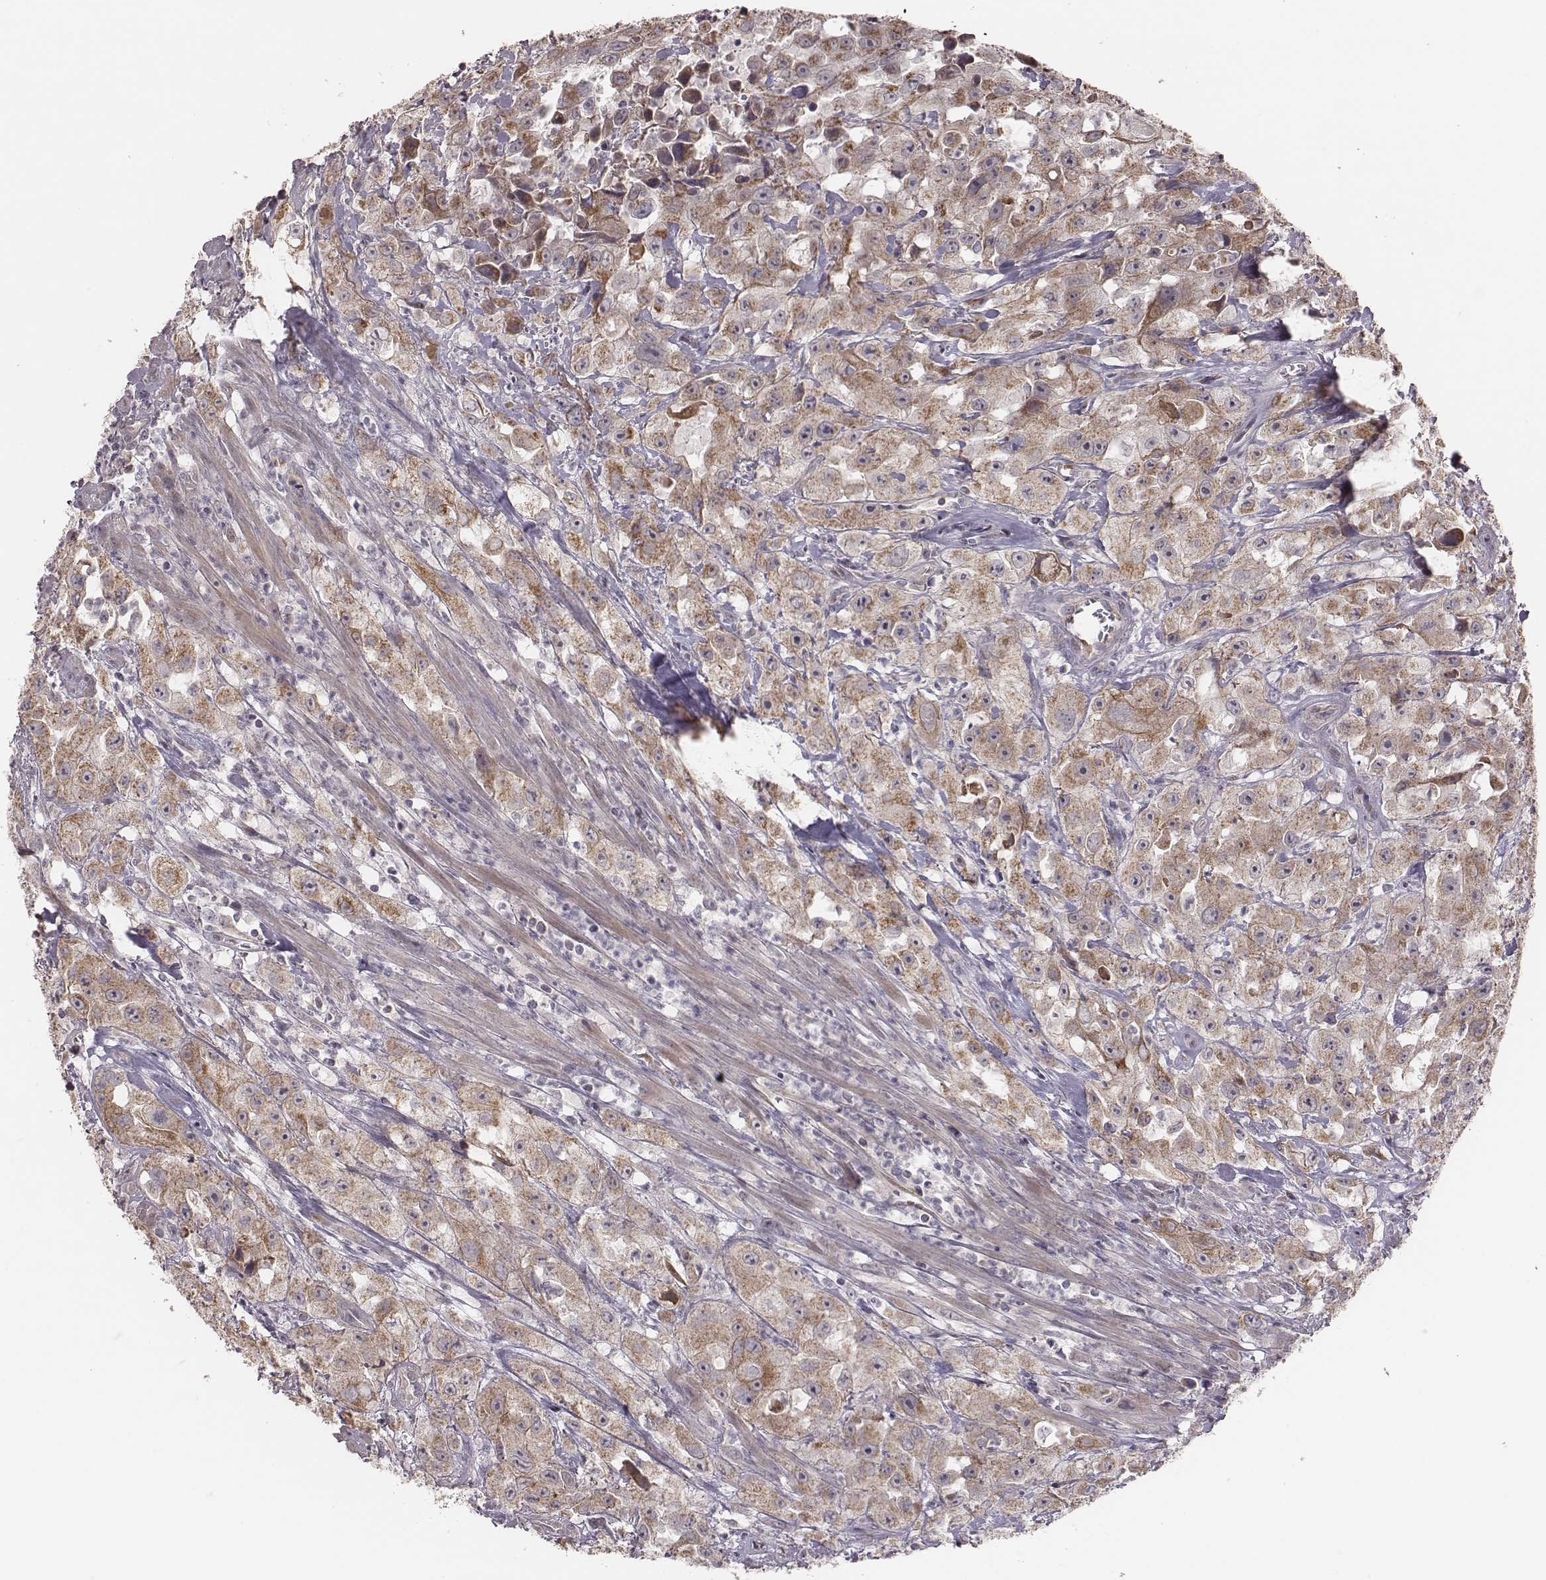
{"staining": {"intensity": "weak", "quantity": ">75%", "location": "cytoplasmic/membranous"}, "tissue": "urothelial cancer", "cell_type": "Tumor cells", "image_type": "cancer", "snomed": [{"axis": "morphology", "description": "Urothelial carcinoma, High grade"}, {"axis": "topography", "description": "Urinary bladder"}], "caption": "The photomicrograph exhibits a brown stain indicating the presence of a protein in the cytoplasmic/membranous of tumor cells in urothelial cancer.", "gene": "HAVCR1", "patient": {"sex": "male", "age": 79}}